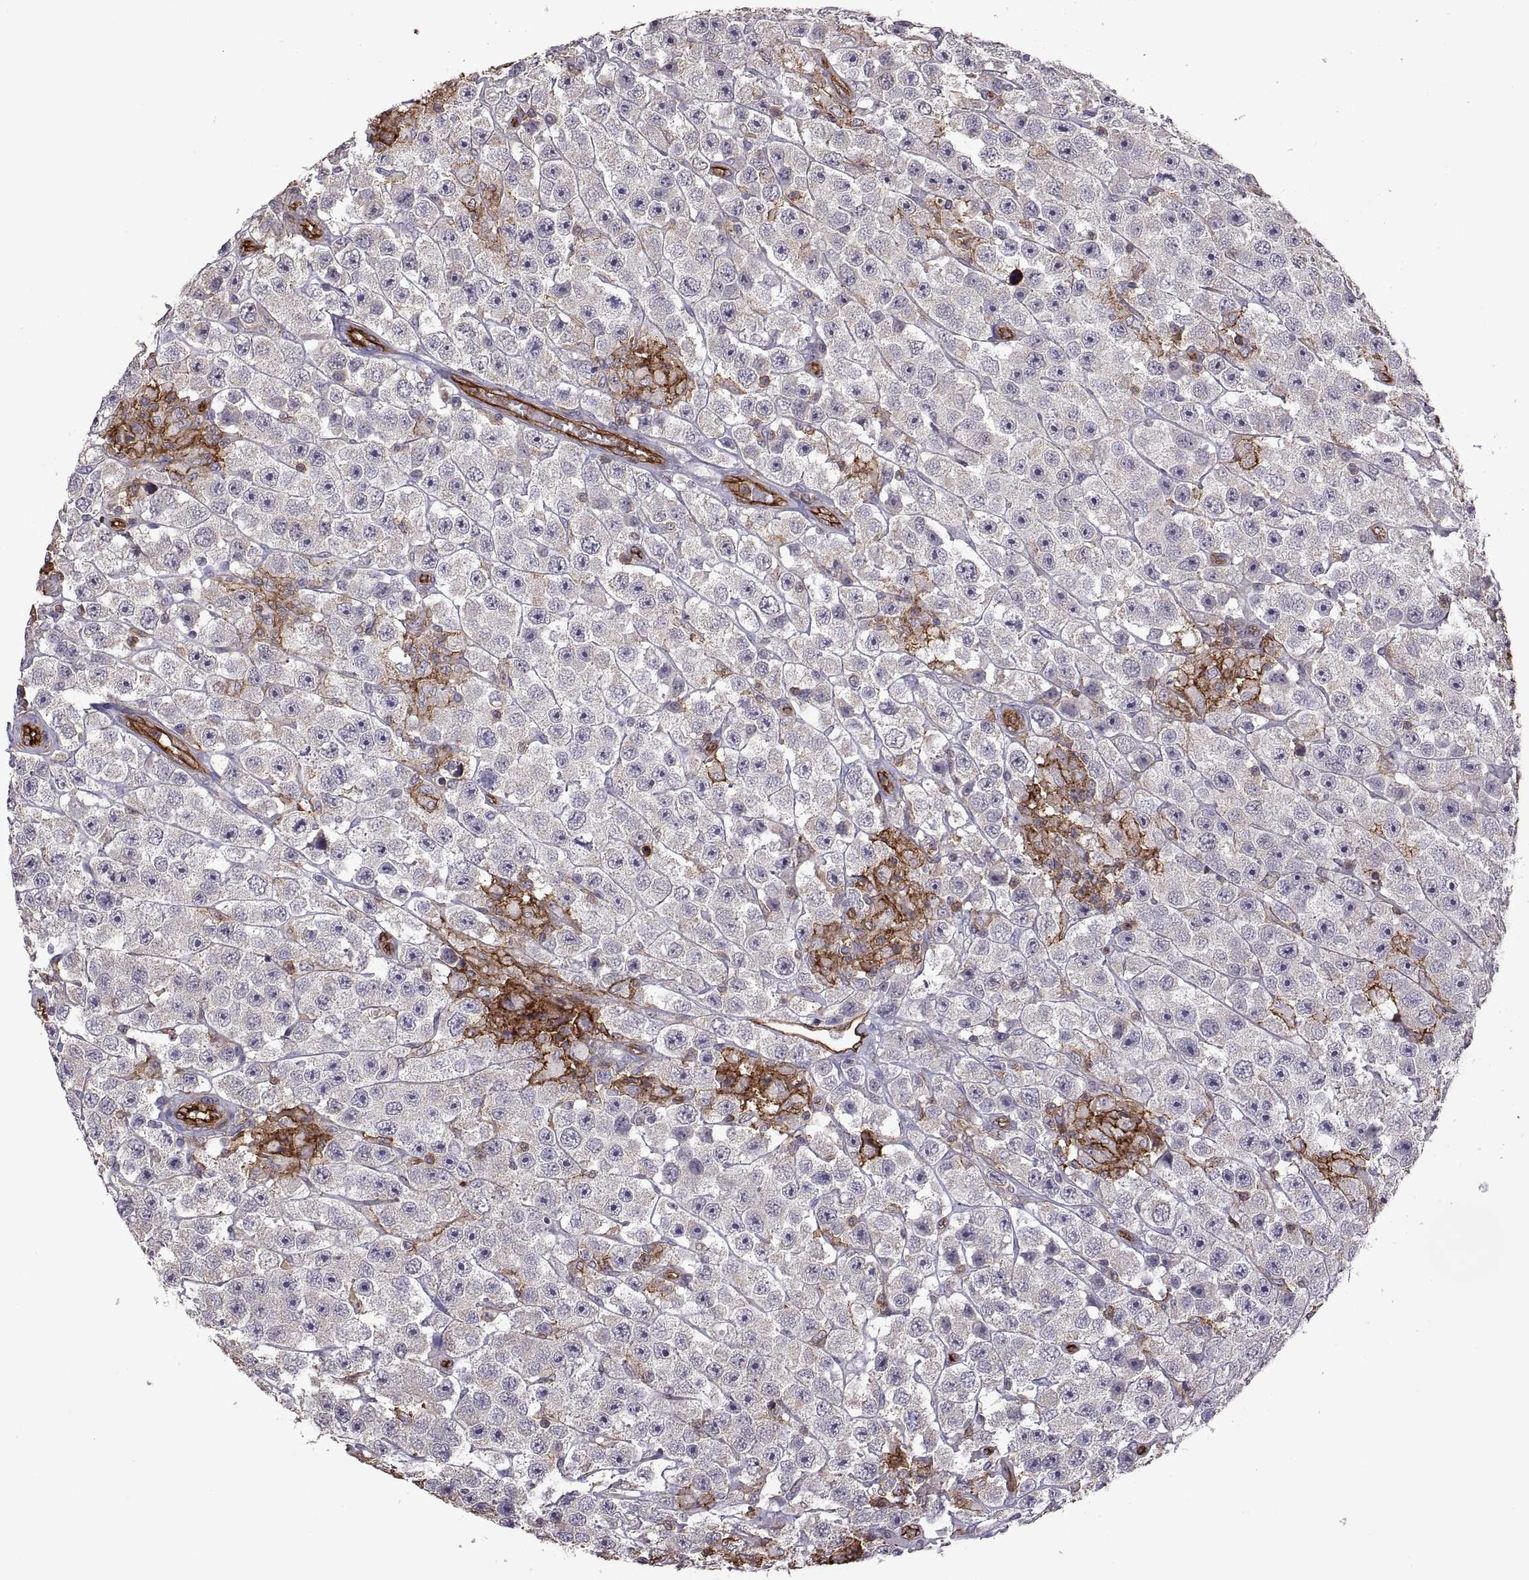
{"staining": {"intensity": "negative", "quantity": "none", "location": "none"}, "tissue": "testis cancer", "cell_type": "Tumor cells", "image_type": "cancer", "snomed": [{"axis": "morphology", "description": "Seminoma, NOS"}, {"axis": "topography", "description": "Testis"}], "caption": "DAB immunohistochemical staining of testis cancer (seminoma) shows no significant expression in tumor cells.", "gene": "S100A10", "patient": {"sex": "male", "age": 45}}